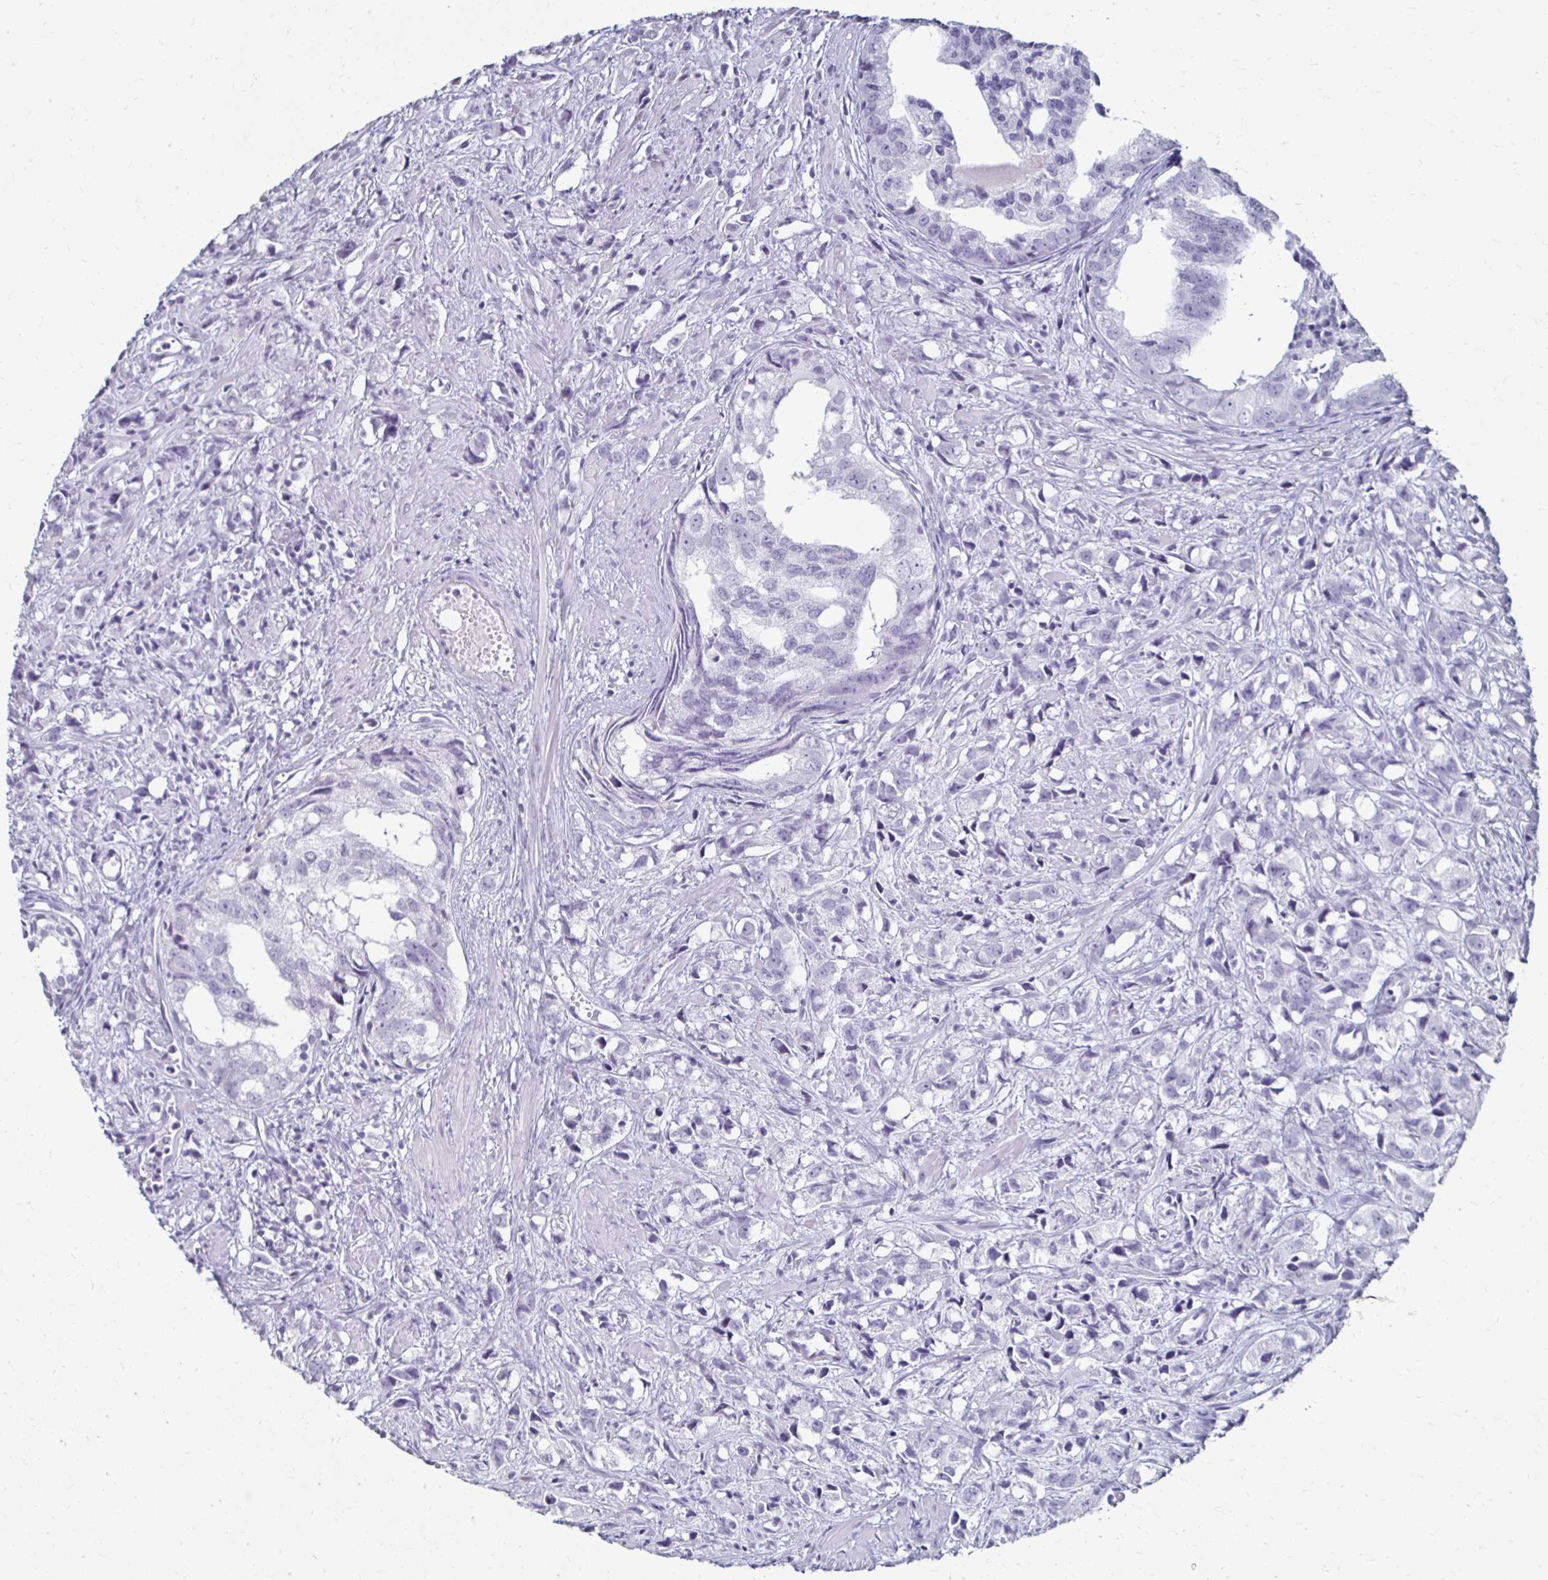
{"staining": {"intensity": "negative", "quantity": "none", "location": "none"}, "tissue": "prostate cancer", "cell_type": "Tumor cells", "image_type": "cancer", "snomed": [{"axis": "morphology", "description": "Adenocarcinoma, High grade"}, {"axis": "topography", "description": "Prostate"}], "caption": "The immunohistochemistry (IHC) micrograph has no significant expression in tumor cells of prostate cancer (high-grade adenocarcinoma) tissue.", "gene": "TOMM34", "patient": {"sex": "male", "age": 58}}